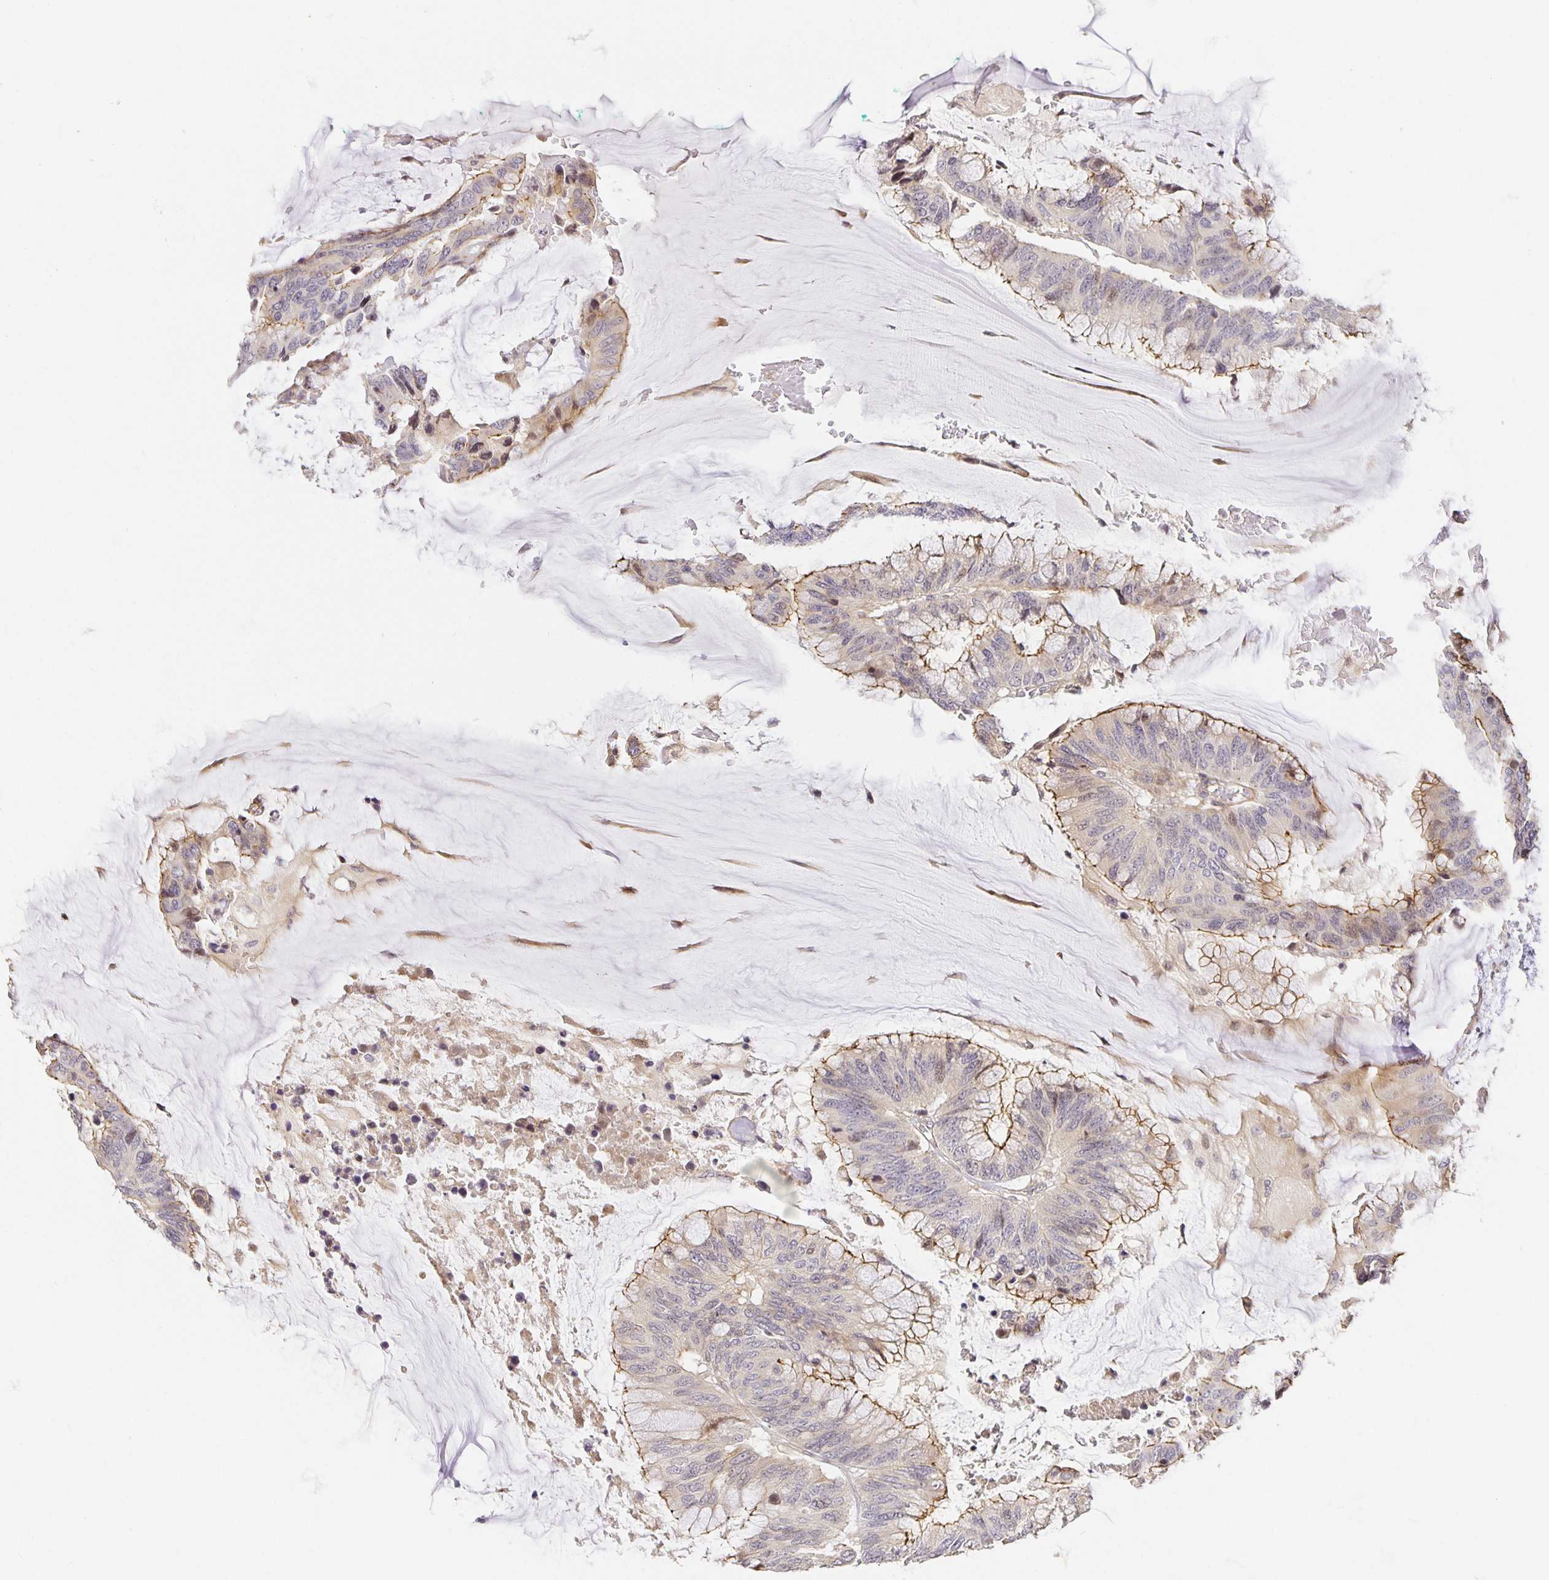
{"staining": {"intensity": "moderate", "quantity": "25%-75%", "location": "cytoplasmic/membranous"}, "tissue": "colorectal cancer", "cell_type": "Tumor cells", "image_type": "cancer", "snomed": [{"axis": "morphology", "description": "Adenocarcinoma, NOS"}, {"axis": "topography", "description": "Rectum"}], "caption": "A medium amount of moderate cytoplasmic/membranous staining is present in about 25%-75% of tumor cells in colorectal cancer (adenocarcinoma) tissue. (DAB (3,3'-diaminobenzidine) = brown stain, brightfield microscopy at high magnification).", "gene": "TJP3", "patient": {"sex": "female", "age": 59}}